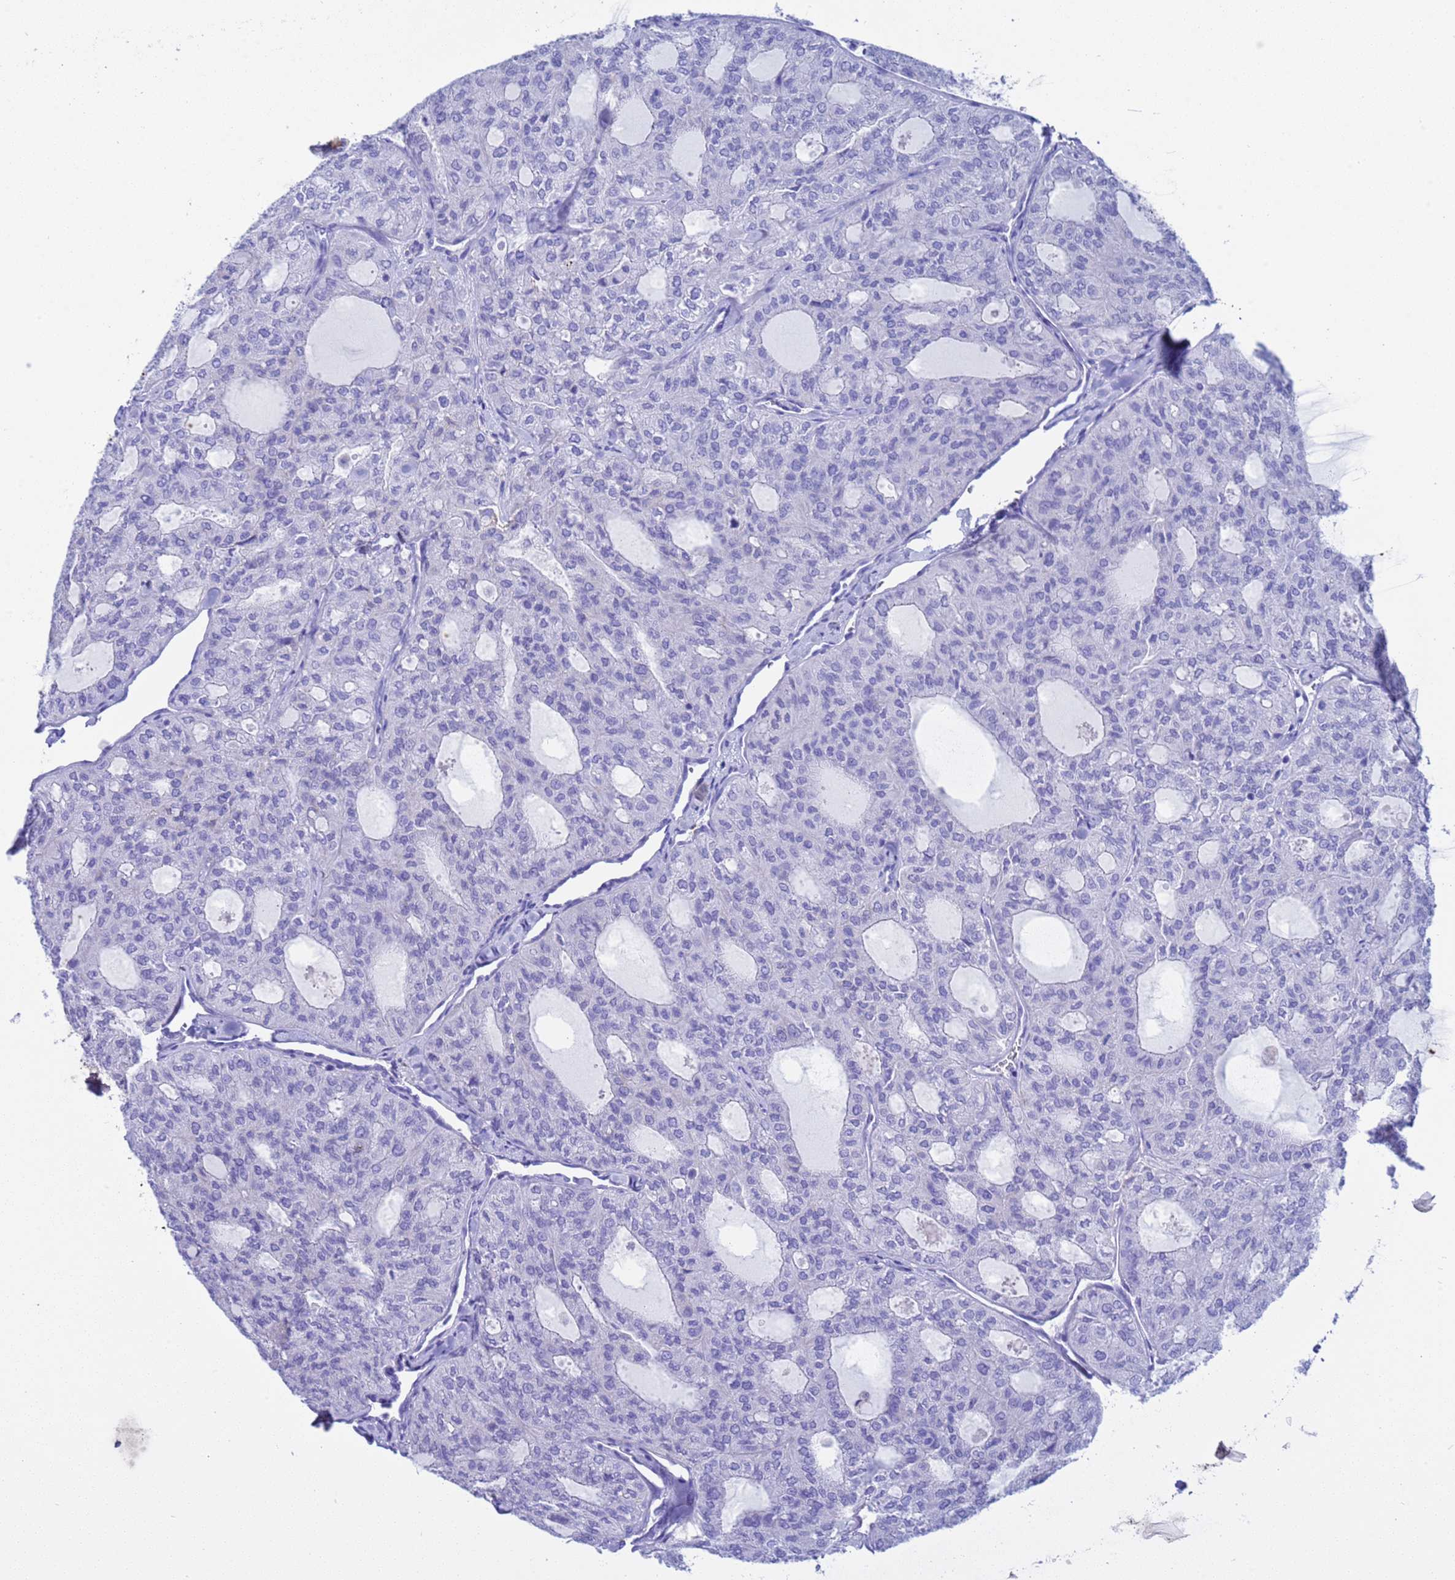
{"staining": {"intensity": "negative", "quantity": "none", "location": "none"}, "tissue": "thyroid cancer", "cell_type": "Tumor cells", "image_type": "cancer", "snomed": [{"axis": "morphology", "description": "Follicular adenoma carcinoma, NOS"}, {"axis": "topography", "description": "Thyroid gland"}], "caption": "Photomicrograph shows no significant protein expression in tumor cells of thyroid follicular adenoma carcinoma.", "gene": "H1-7", "patient": {"sex": "male", "age": 75}}